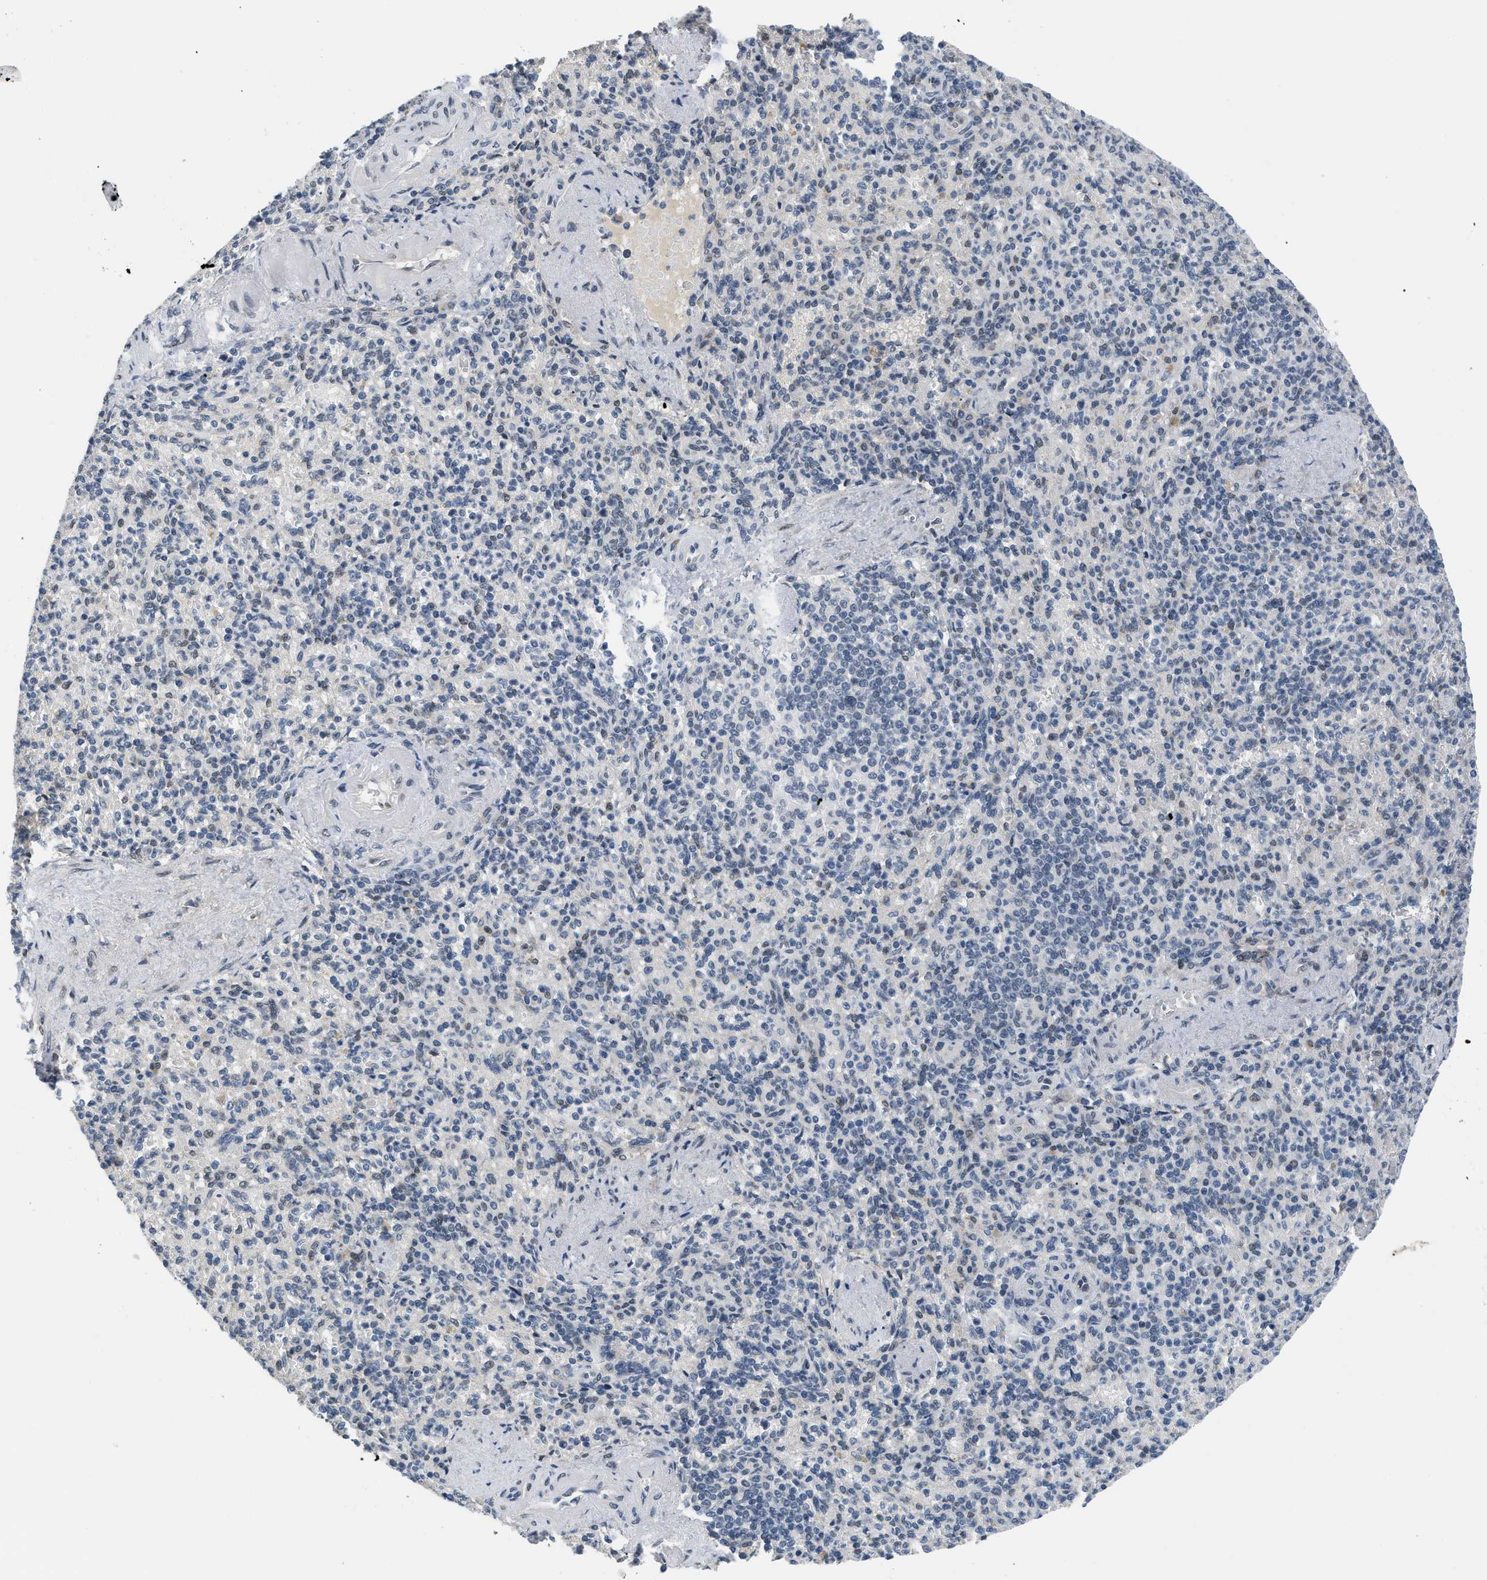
{"staining": {"intensity": "negative", "quantity": "none", "location": "none"}, "tissue": "spleen", "cell_type": "Cells in red pulp", "image_type": "normal", "snomed": [{"axis": "morphology", "description": "Normal tissue, NOS"}, {"axis": "topography", "description": "Spleen"}], "caption": "A micrograph of spleen stained for a protein displays no brown staining in cells in red pulp. (Brightfield microscopy of DAB immunohistochemistry (IHC) at high magnification).", "gene": "MZF1", "patient": {"sex": "female", "age": 74}}